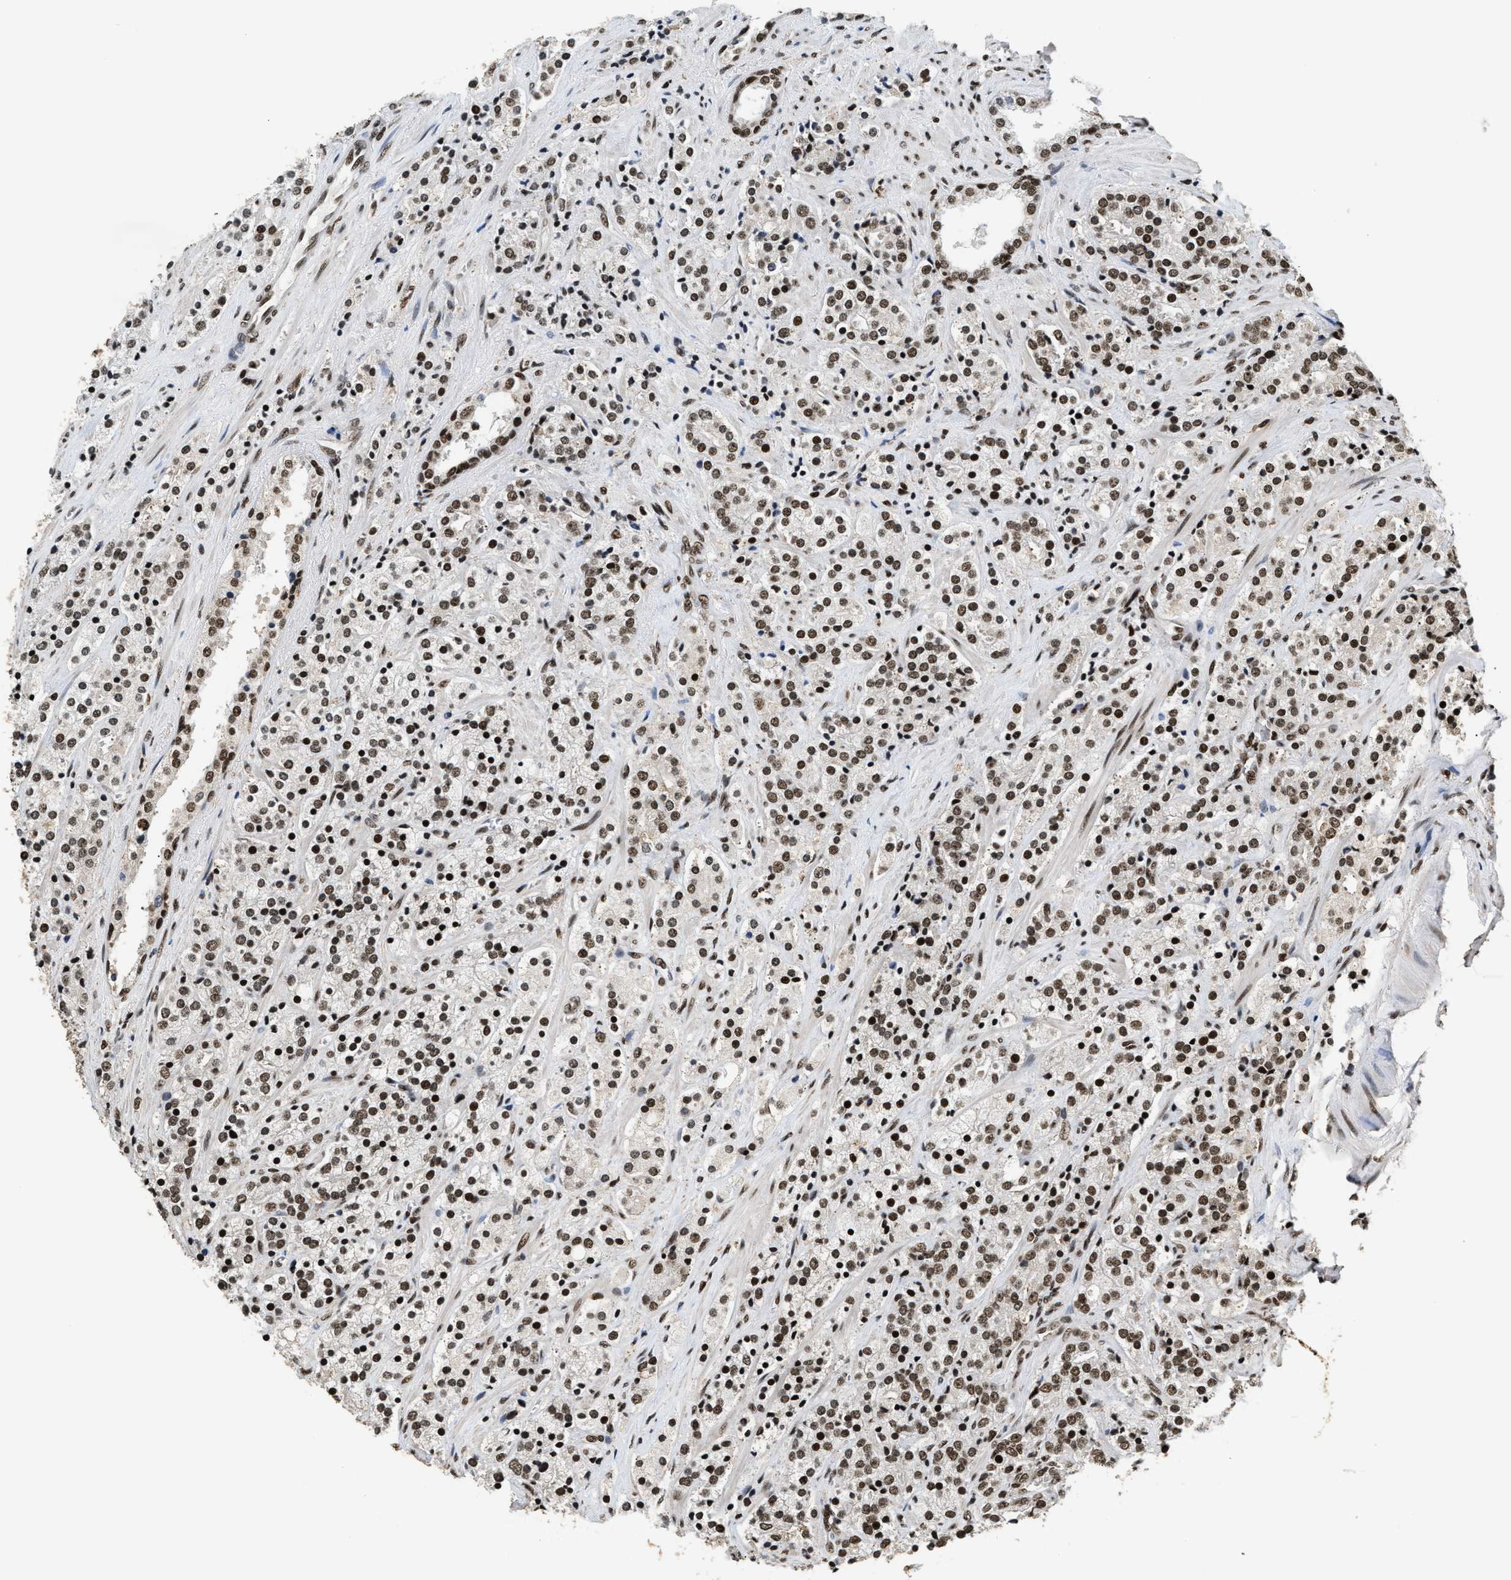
{"staining": {"intensity": "moderate", "quantity": ">75%", "location": "nuclear"}, "tissue": "prostate cancer", "cell_type": "Tumor cells", "image_type": "cancer", "snomed": [{"axis": "morphology", "description": "Adenocarcinoma, High grade"}, {"axis": "topography", "description": "Prostate"}], "caption": "This micrograph exhibits immunohistochemistry (IHC) staining of human prostate high-grade adenocarcinoma, with medium moderate nuclear expression in about >75% of tumor cells.", "gene": "RAD21", "patient": {"sex": "male", "age": 71}}